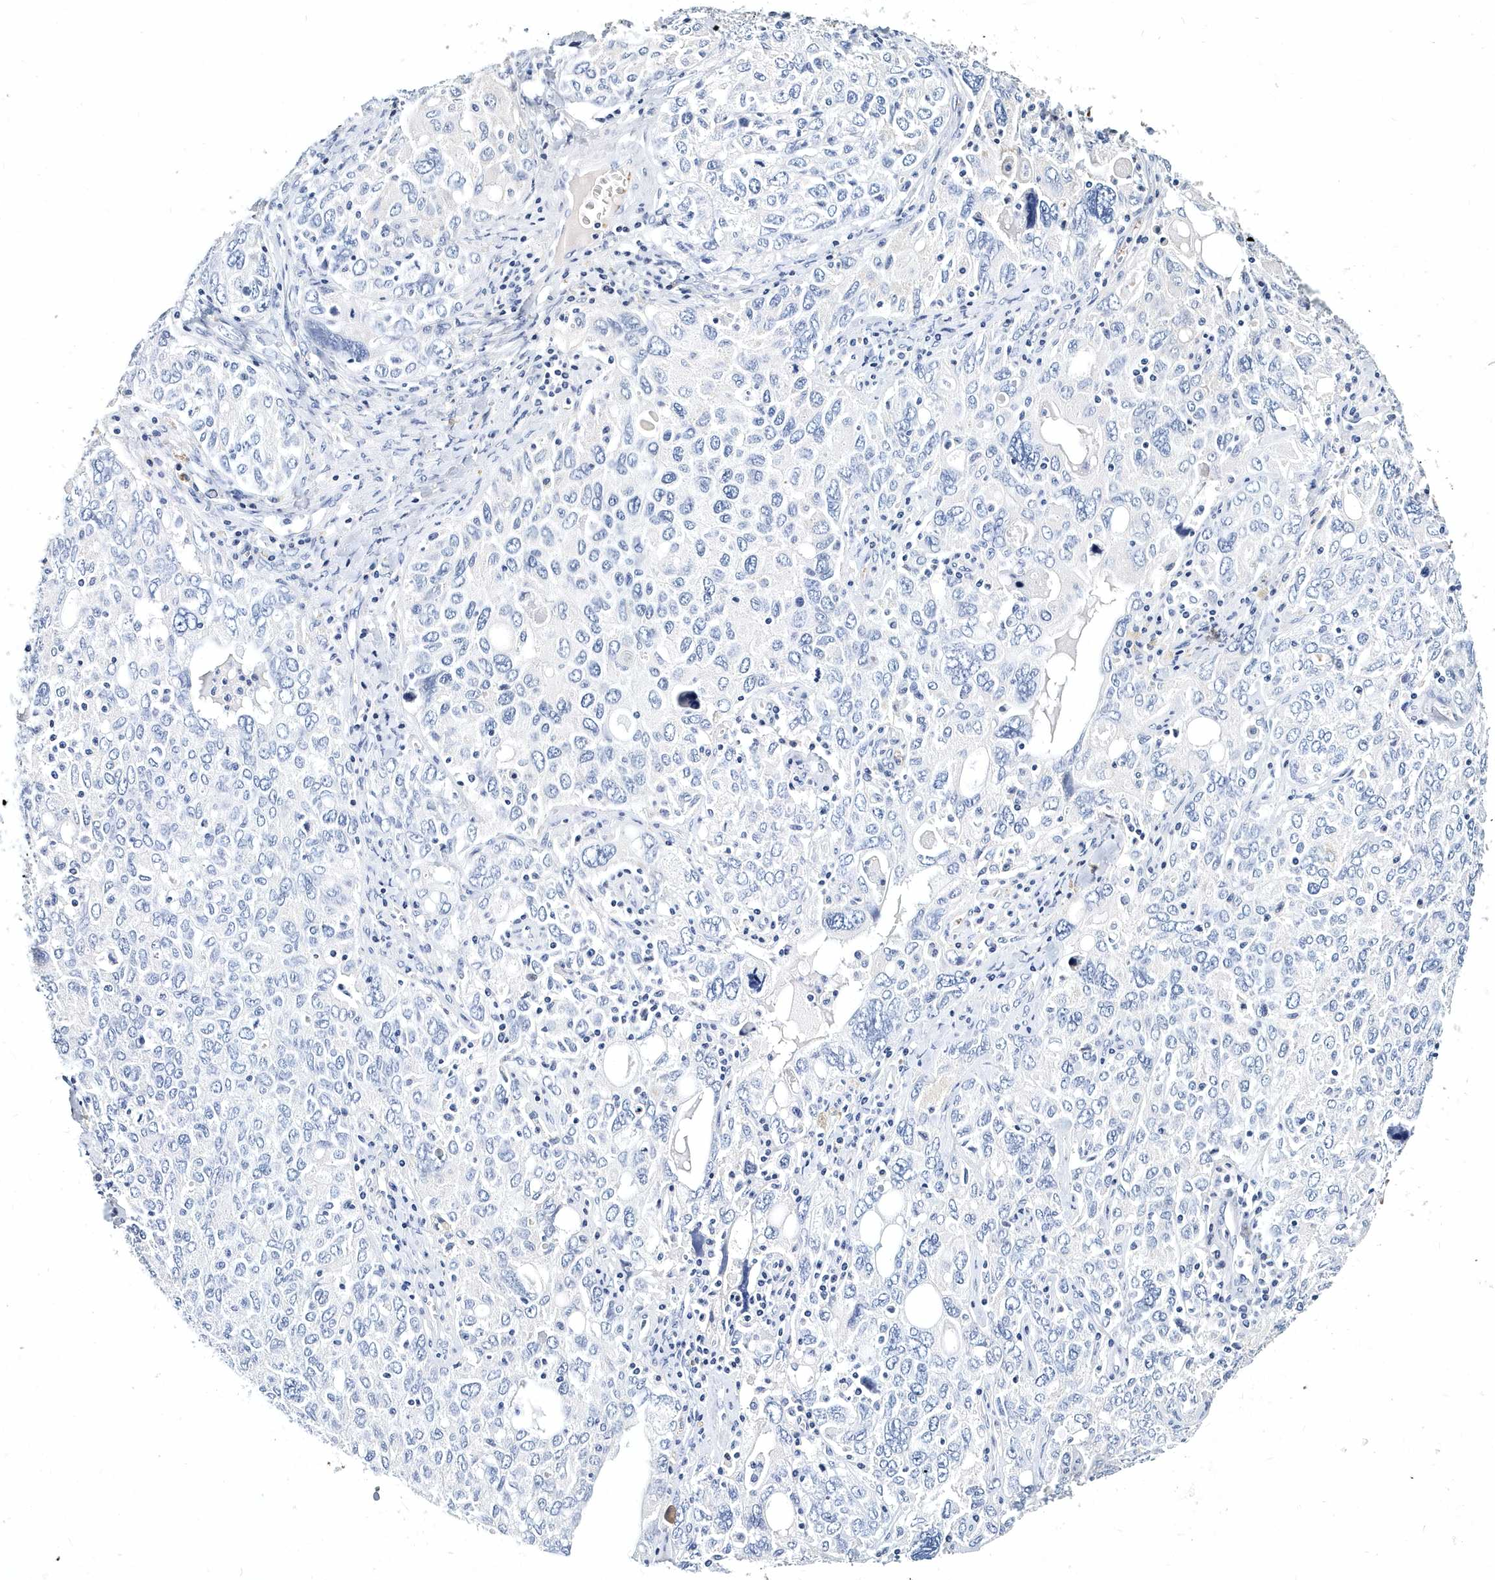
{"staining": {"intensity": "negative", "quantity": "none", "location": "none"}, "tissue": "ovarian cancer", "cell_type": "Tumor cells", "image_type": "cancer", "snomed": [{"axis": "morphology", "description": "Carcinoma, endometroid"}, {"axis": "topography", "description": "Ovary"}], "caption": "The histopathology image reveals no significant expression in tumor cells of ovarian cancer. (Immunohistochemistry, brightfield microscopy, high magnification).", "gene": "ITGA2B", "patient": {"sex": "female", "age": 62}}